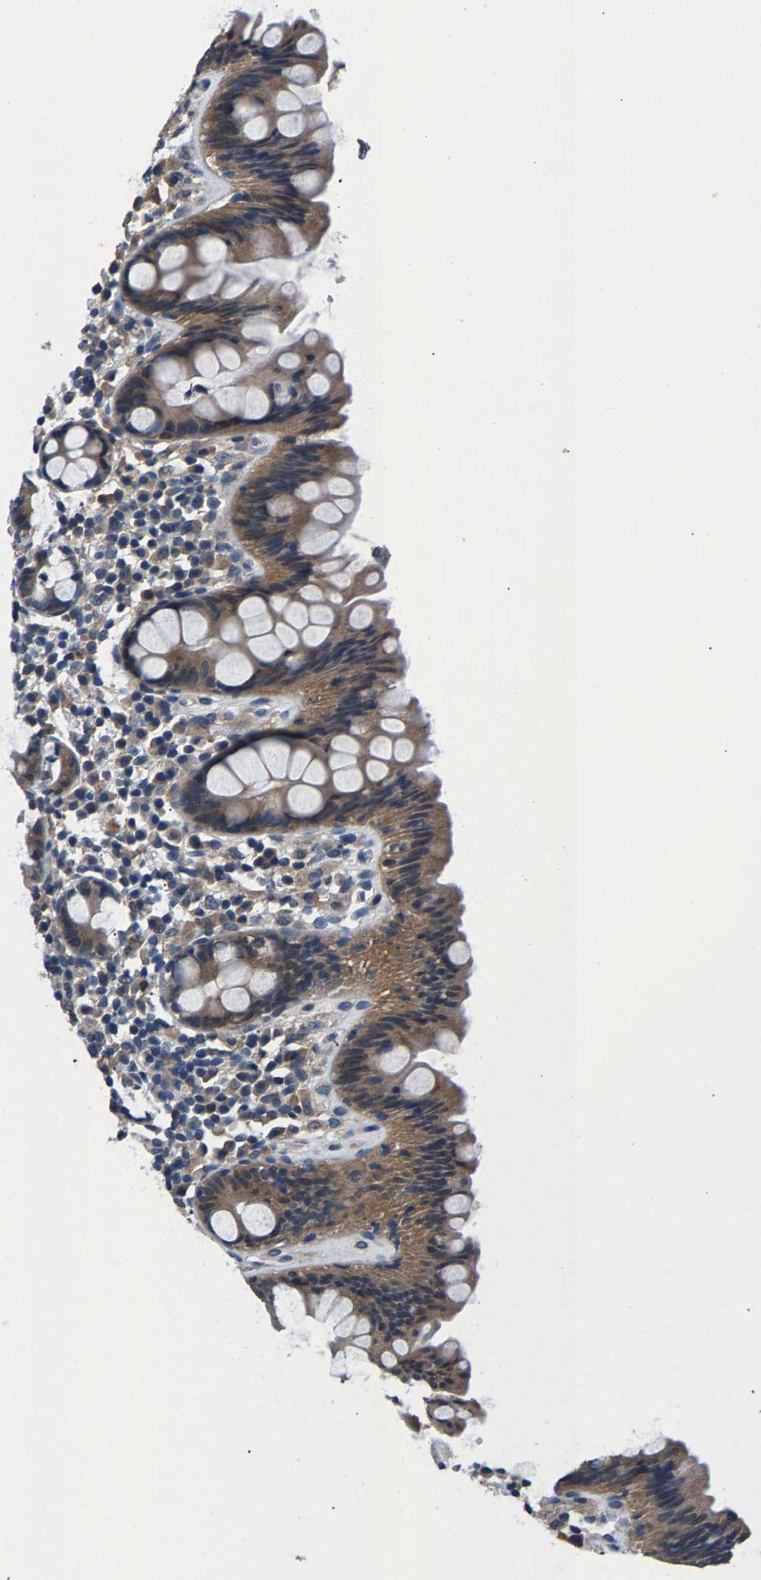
{"staining": {"intensity": "negative", "quantity": "none", "location": "none"}, "tissue": "colon", "cell_type": "Endothelial cells", "image_type": "normal", "snomed": [{"axis": "morphology", "description": "Normal tissue, NOS"}, {"axis": "topography", "description": "Colon"}], "caption": "Immunohistochemistry (IHC) of unremarkable human colon exhibits no expression in endothelial cells.", "gene": "NT5C", "patient": {"sex": "female", "age": 80}}